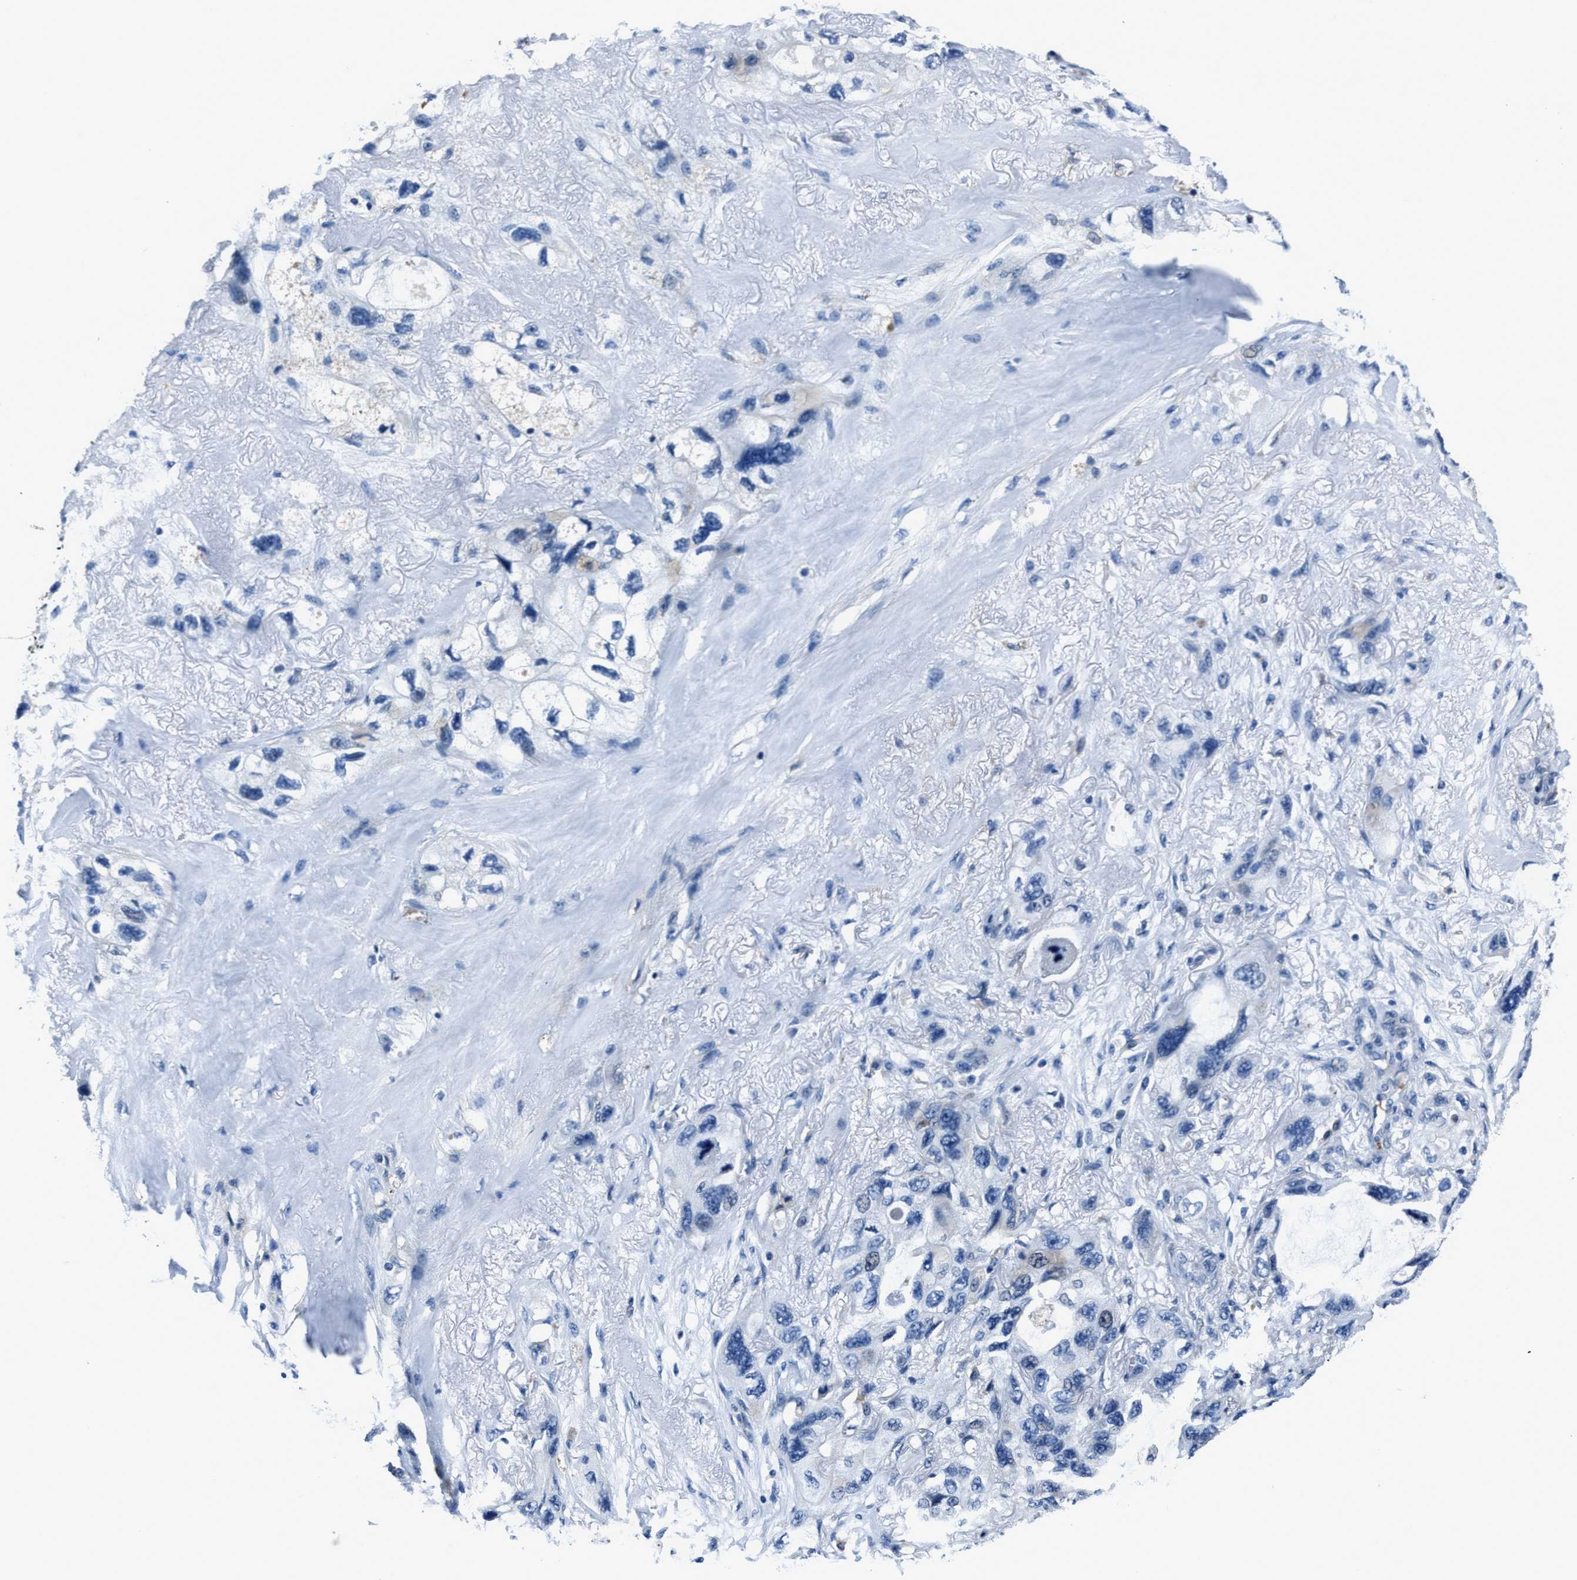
{"staining": {"intensity": "negative", "quantity": "none", "location": "none"}, "tissue": "lung cancer", "cell_type": "Tumor cells", "image_type": "cancer", "snomed": [{"axis": "morphology", "description": "Squamous cell carcinoma, NOS"}, {"axis": "topography", "description": "Lung"}], "caption": "Tumor cells are negative for protein expression in human lung cancer.", "gene": "FGL2", "patient": {"sex": "female", "age": 73}}